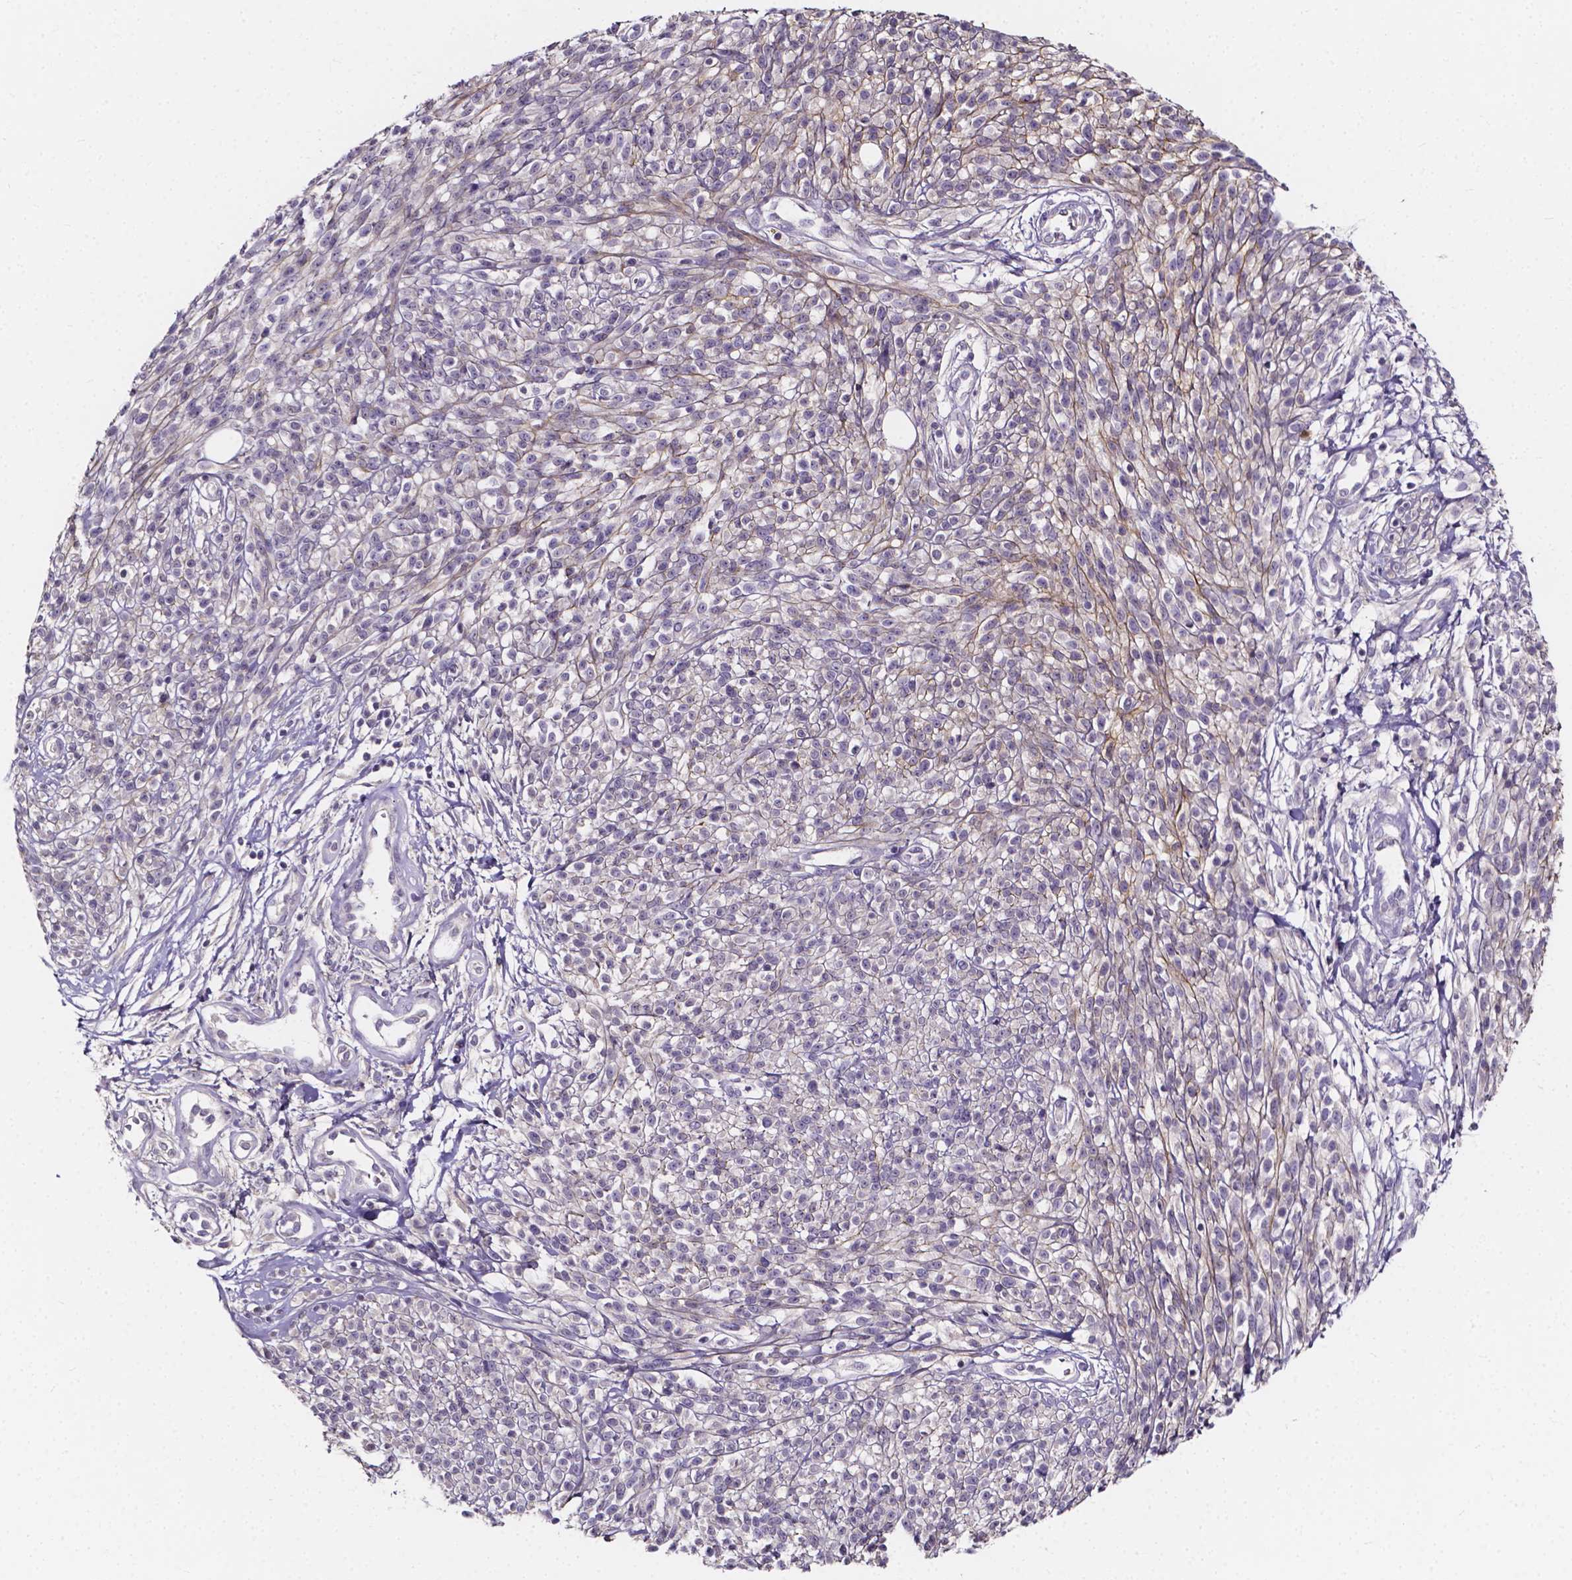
{"staining": {"intensity": "negative", "quantity": "none", "location": "none"}, "tissue": "melanoma", "cell_type": "Tumor cells", "image_type": "cancer", "snomed": [{"axis": "morphology", "description": "Malignant melanoma, NOS"}, {"axis": "topography", "description": "Skin"}, {"axis": "topography", "description": "Skin of trunk"}], "caption": "Tumor cells are negative for protein expression in human malignant melanoma. (Stains: DAB (3,3'-diaminobenzidine) immunohistochemistry (IHC) with hematoxylin counter stain, Microscopy: brightfield microscopy at high magnification).", "gene": "SPOCD1", "patient": {"sex": "male", "age": 74}}